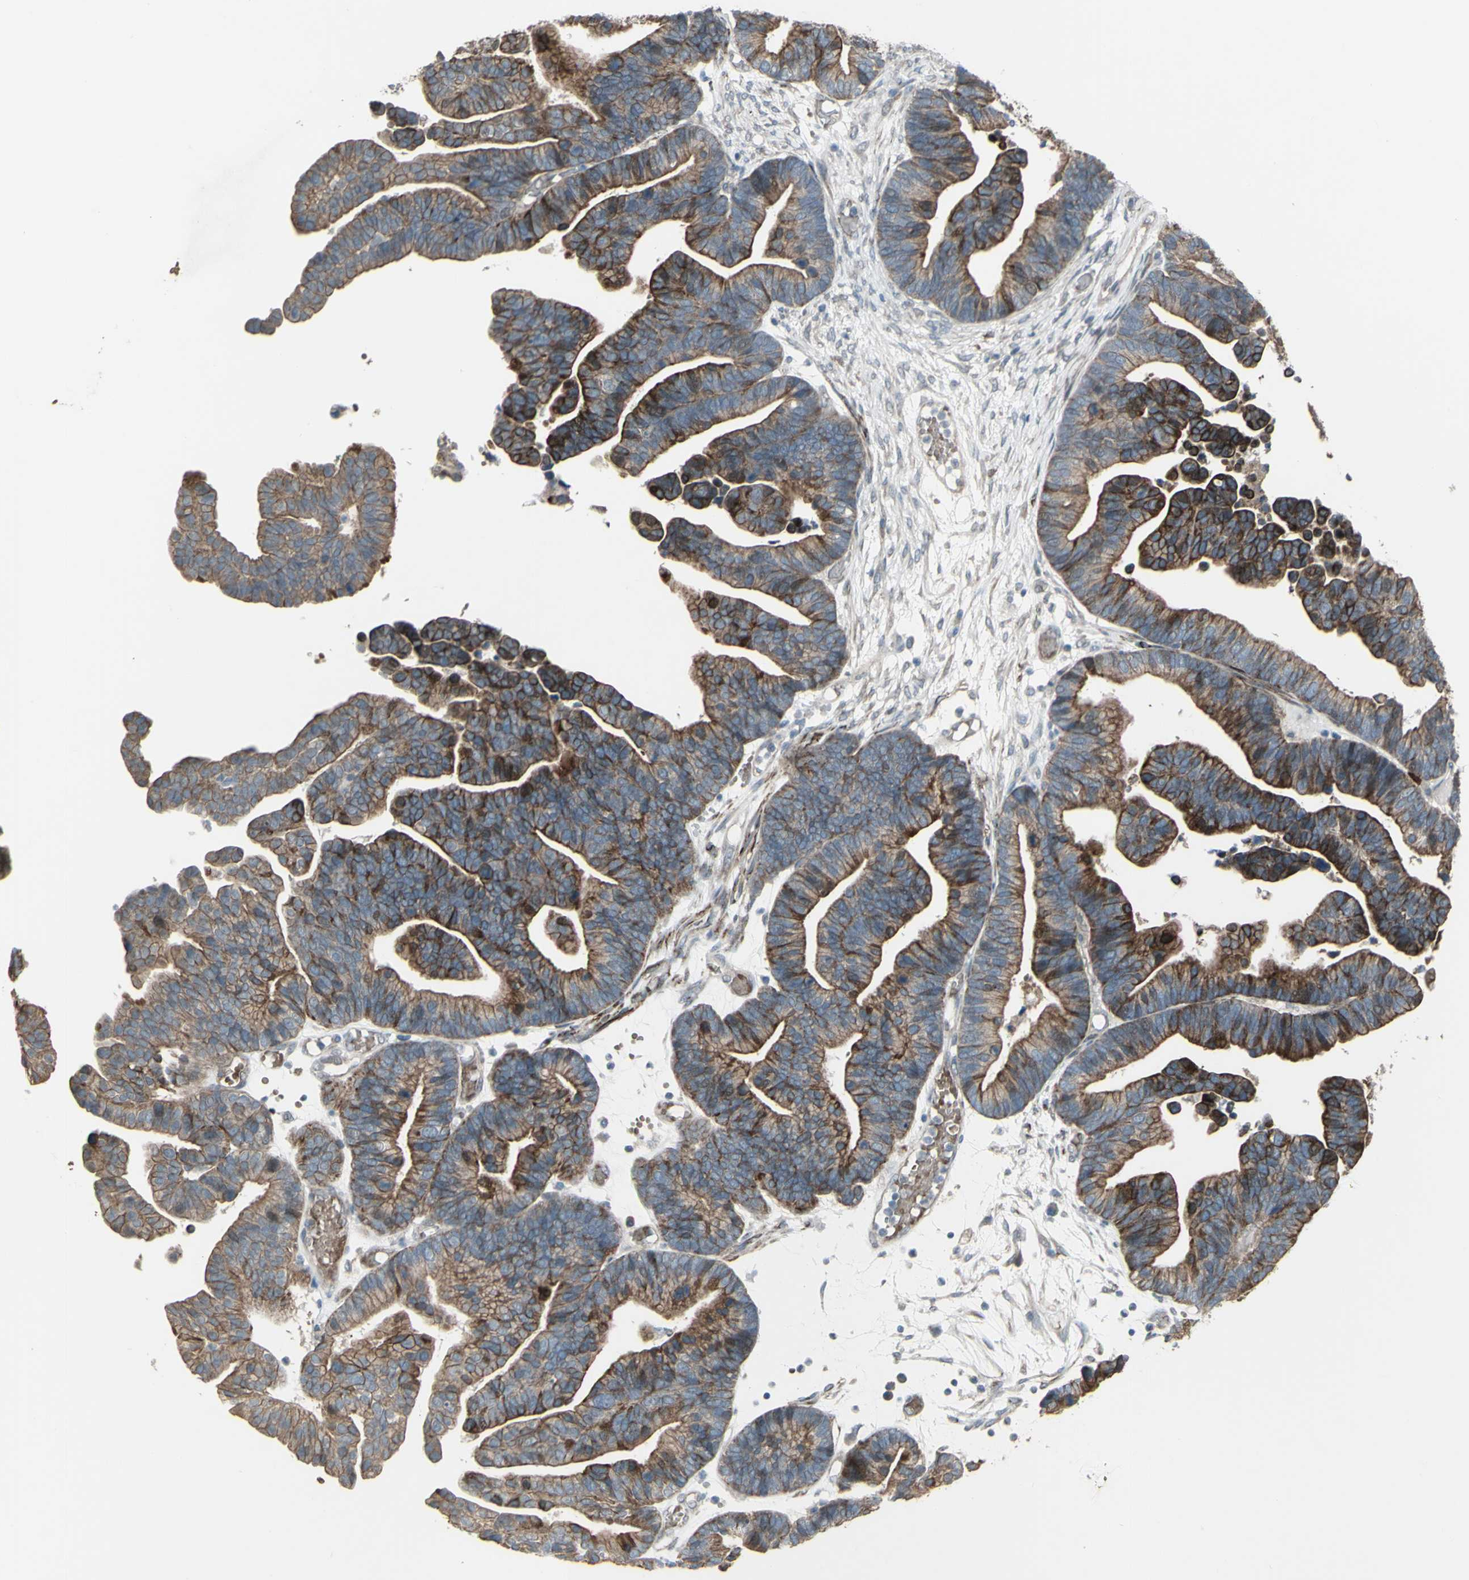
{"staining": {"intensity": "moderate", "quantity": ">75%", "location": "cytoplasmic/membranous"}, "tissue": "ovarian cancer", "cell_type": "Tumor cells", "image_type": "cancer", "snomed": [{"axis": "morphology", "description": "Cystadenocarcinoma, serous, NOS"}, {"axis": "topography", "description": "Ovary"}], "caption": "An immunohistochemistry (IHC) histopathology image of tumor tissue is shown. Protein staining in brown shows moderate cytoplasmic/membranous positivity in ovarian cancer (serous cystadenocarcinoma) within tumor cells.", "gene": "GRAMD1B", "patient": {"sex": "female", "age": 56}}